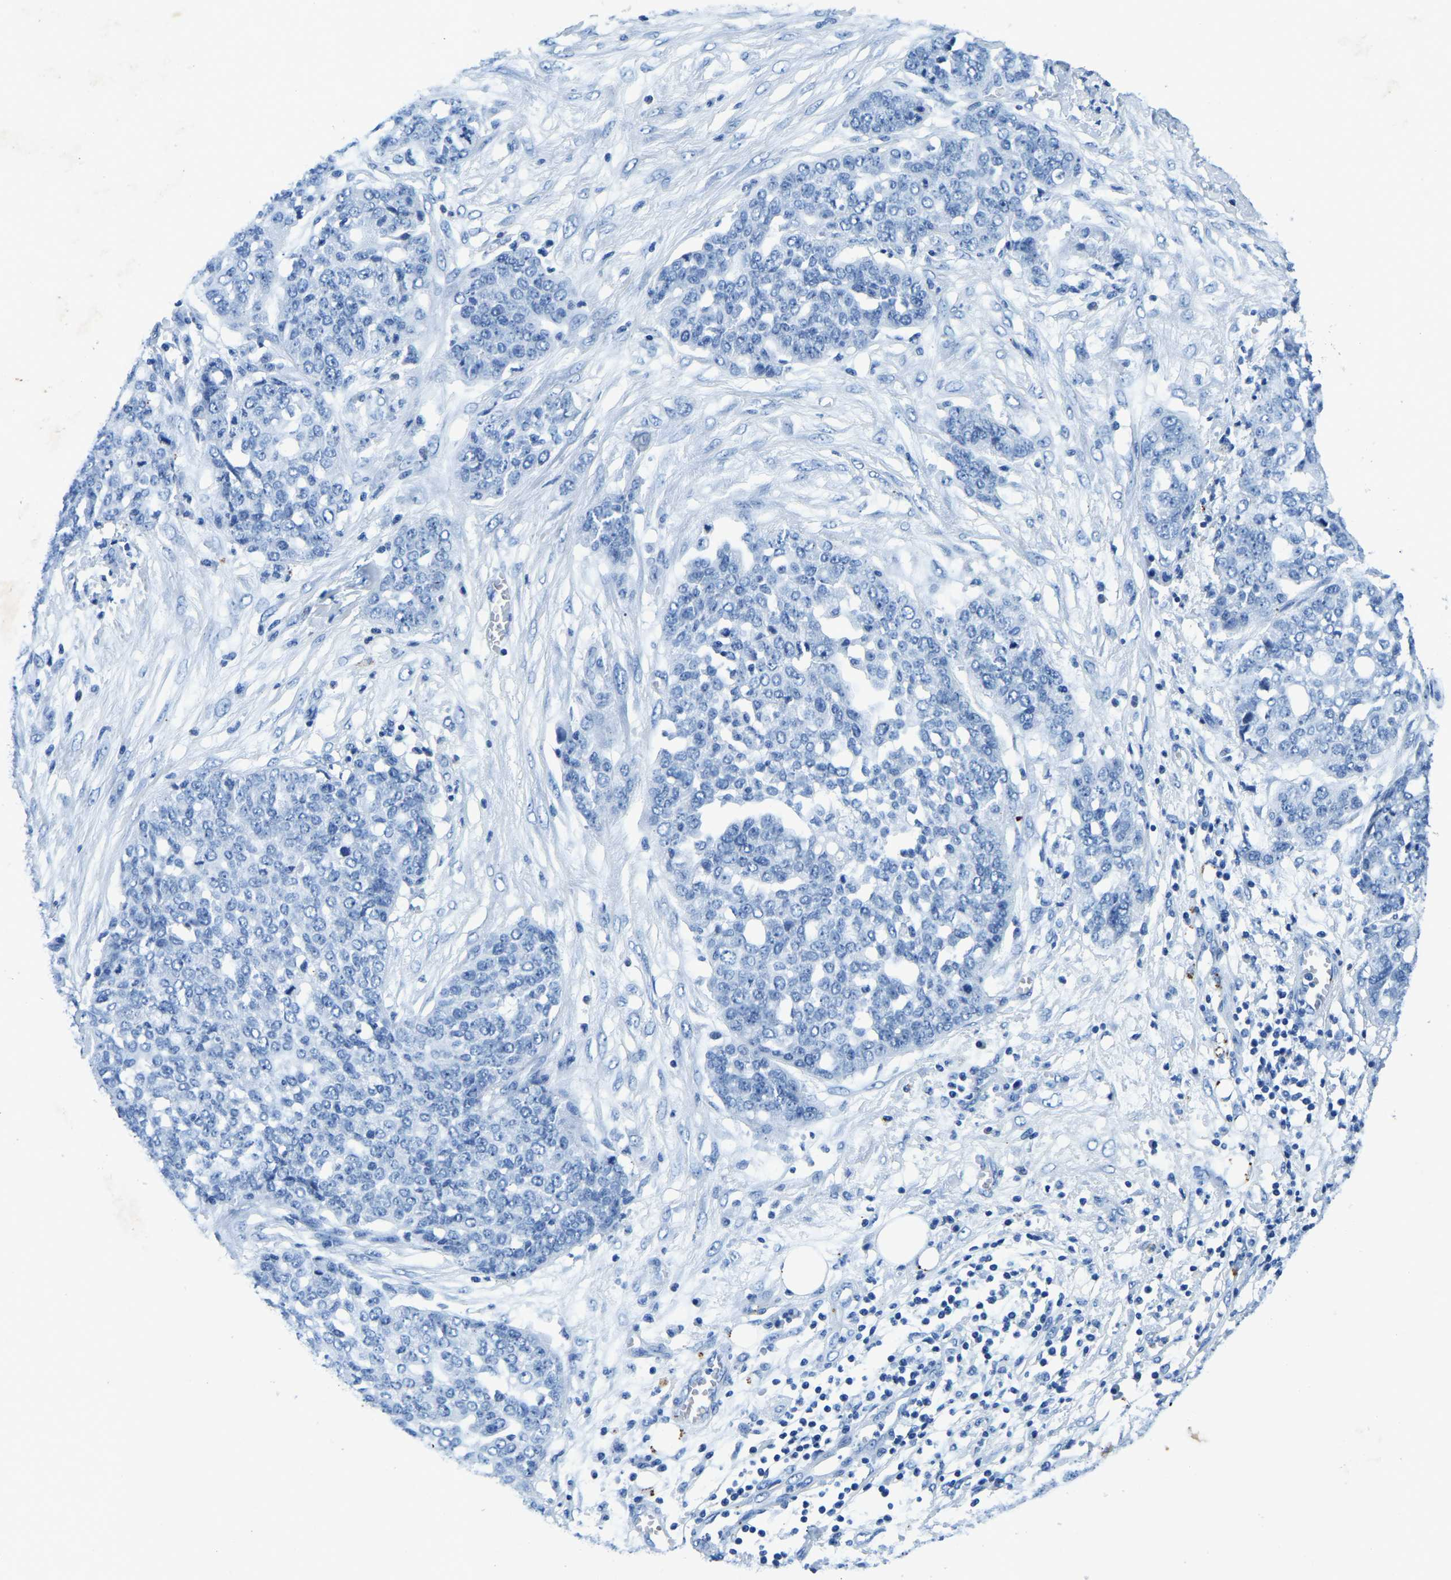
{"staining": {"intensity": "negative", "quantity": "none", "location": "none"}, "tissue": "ovarian cancer", "cell_type": "Tumor cells", "image_type": "cancer", "snomed": [{"axis": "morphology", "description": "Cystadenocarcinoma, serous, NOS"}, {"axis": "topography", "description": "Soft tissue"}, {"axis": "topography", "description": "Ovary"}], "caption": "Ovarian serous cystadenocarcinoma was stained to show a protein in brown. There is no significant positivity in tumor cells. (DAB (3,3'-diaminobenzidine) IHC with hematoxylin counter stain).", "gene": "UBN2", "patient": {"sex": "female", "age": 57}}